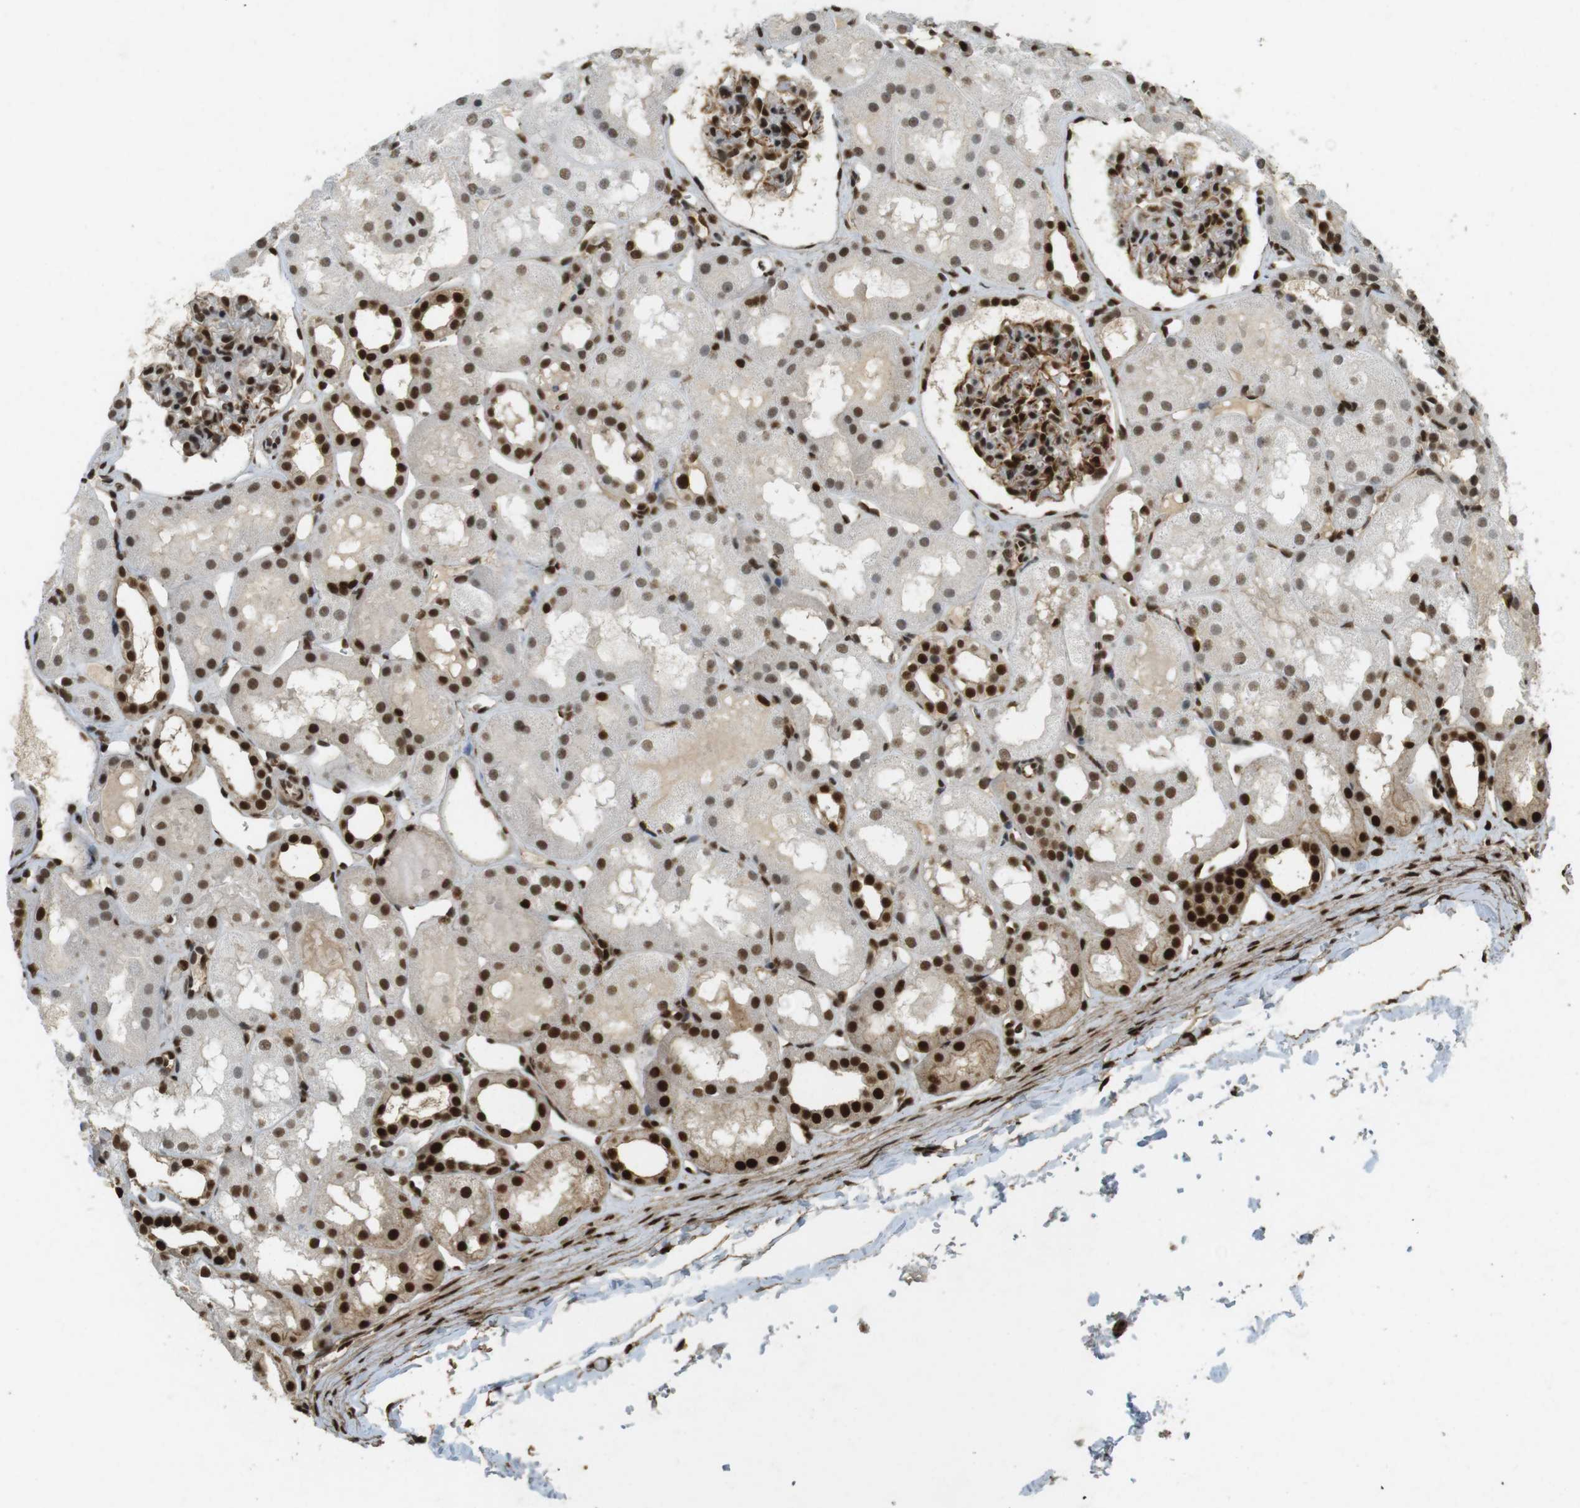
{"staining": {"intensity": "moderate", "quantity": "25%-75%", "location": "cytoplasmic/membranous,nuclear"}, "tissue": "kidney", "cell_type": "Cells in glomeruli", "image_type": "normal", "snomed": [{"axis": "morphology", "description": "Normal tissue, NOS"}, {"axis": "topography", "description": "Kidney"}, {"axis": "topography", "description": "Urinary bladder"}], "caption": "A medium amount of moderate cytoplasmic/membranous,nuclear staining is identified in approximately 25%-75% of cells in glomeruli in unremarkable kidney. (DAB (3,3'-diaminobenzidine) = brown stain, brightfield microscopy at high magnification).", "gene": "GATA4", "patient": {"sex": "male", "age": 16}}